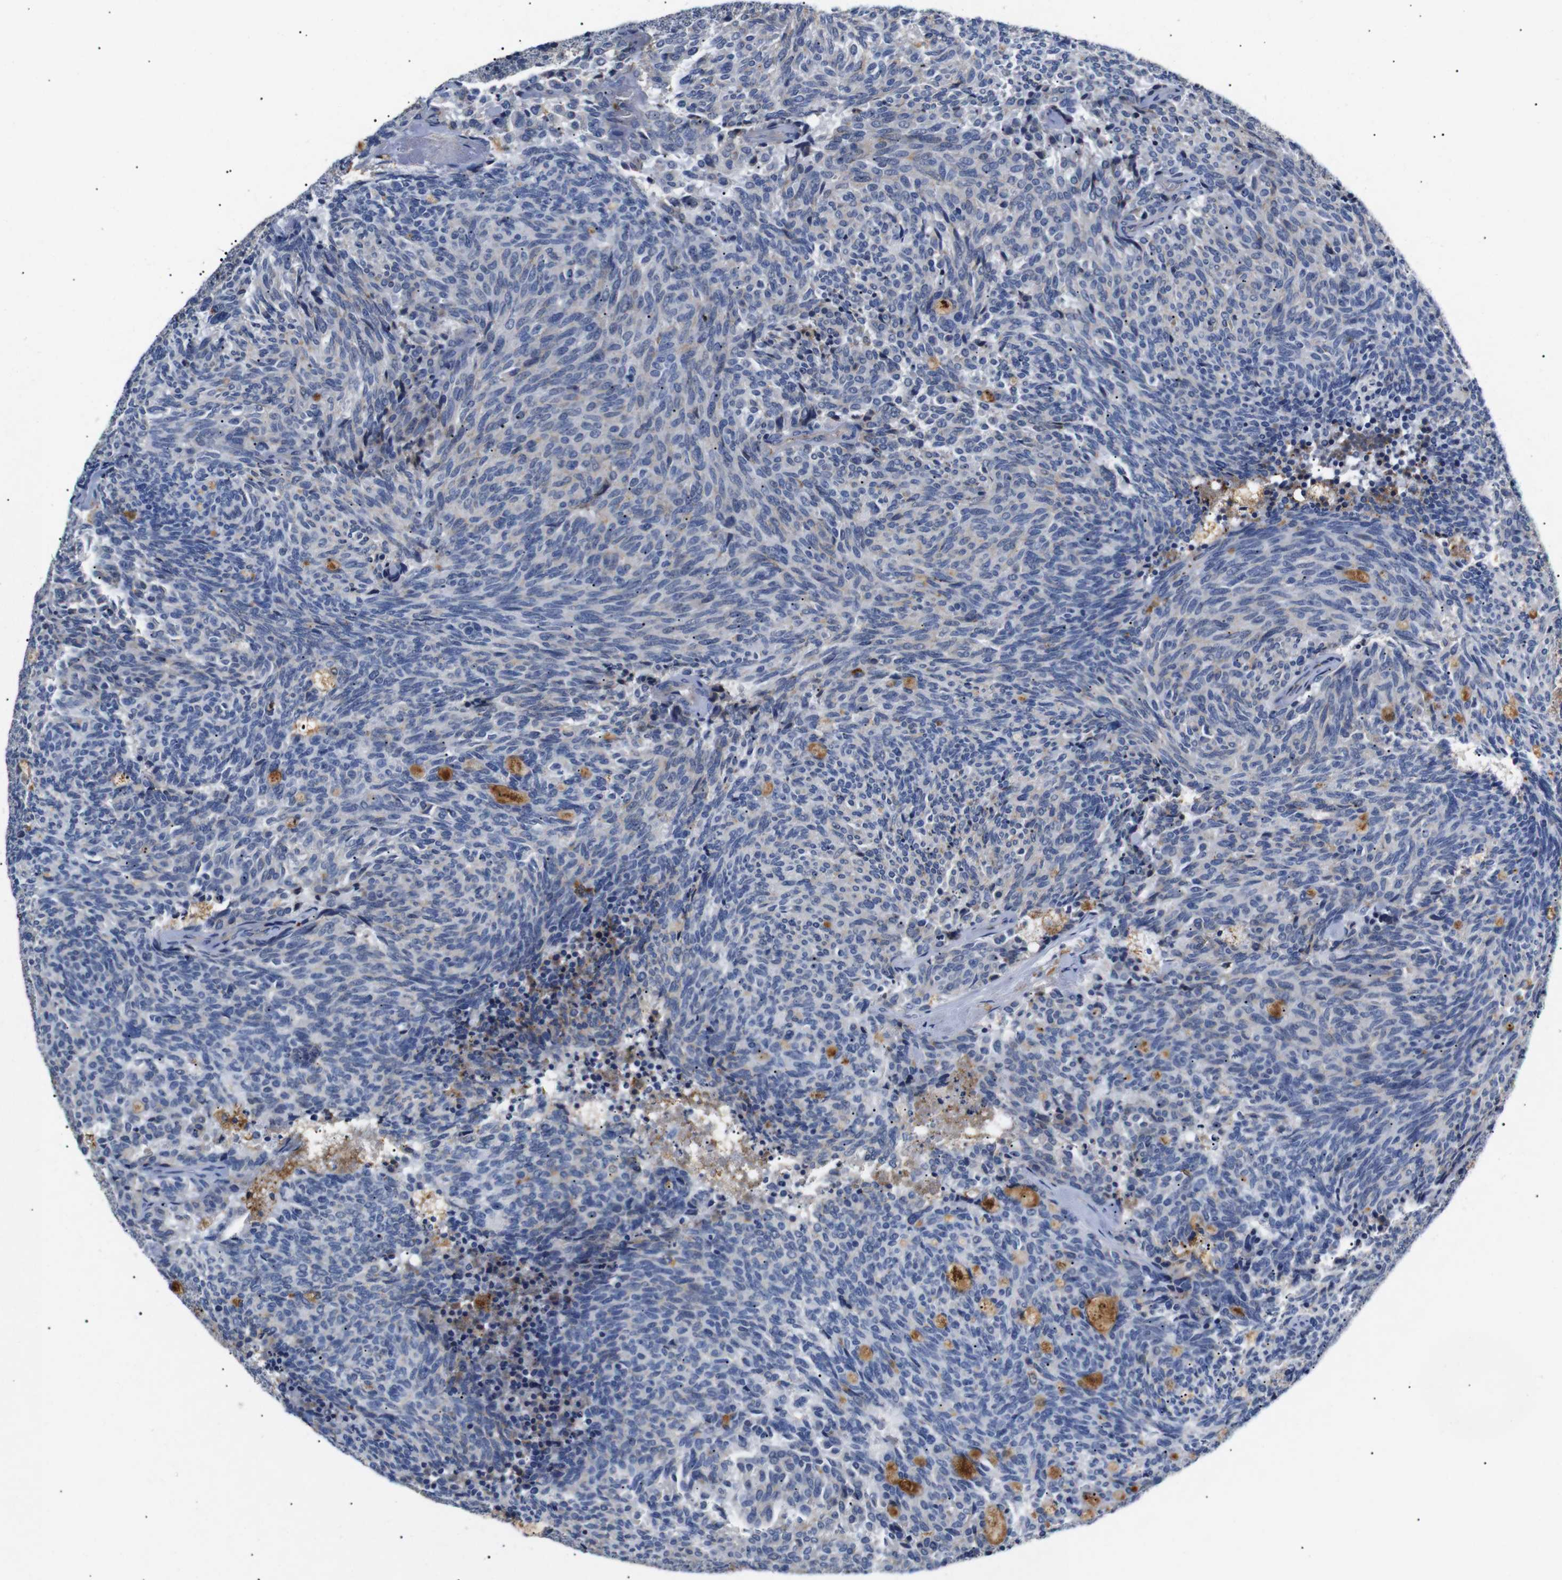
{"staining": {"intensity": "moderate", "quantity": "<25%", "location": "cytoplasmic/membranous"}, "tissue": "carcinoid", "cell_type": "Tumor cells", "image_type": "cancer", "snomed": [{"axis": "morphology", "description": "Carcinoid, malignant, NOS"}, {"axis": "topography", "description": "Pancreas"}], "caption": "This image exhibits carcinoid stained with IHC to label a protein in brown. The cytoplasmic/membranous of tumor cells show moderate positivity for the protein. Nuclei are counter-stained blue.", "gene": "SDCBP", "patient": {"sex": "female", "age": 54}}